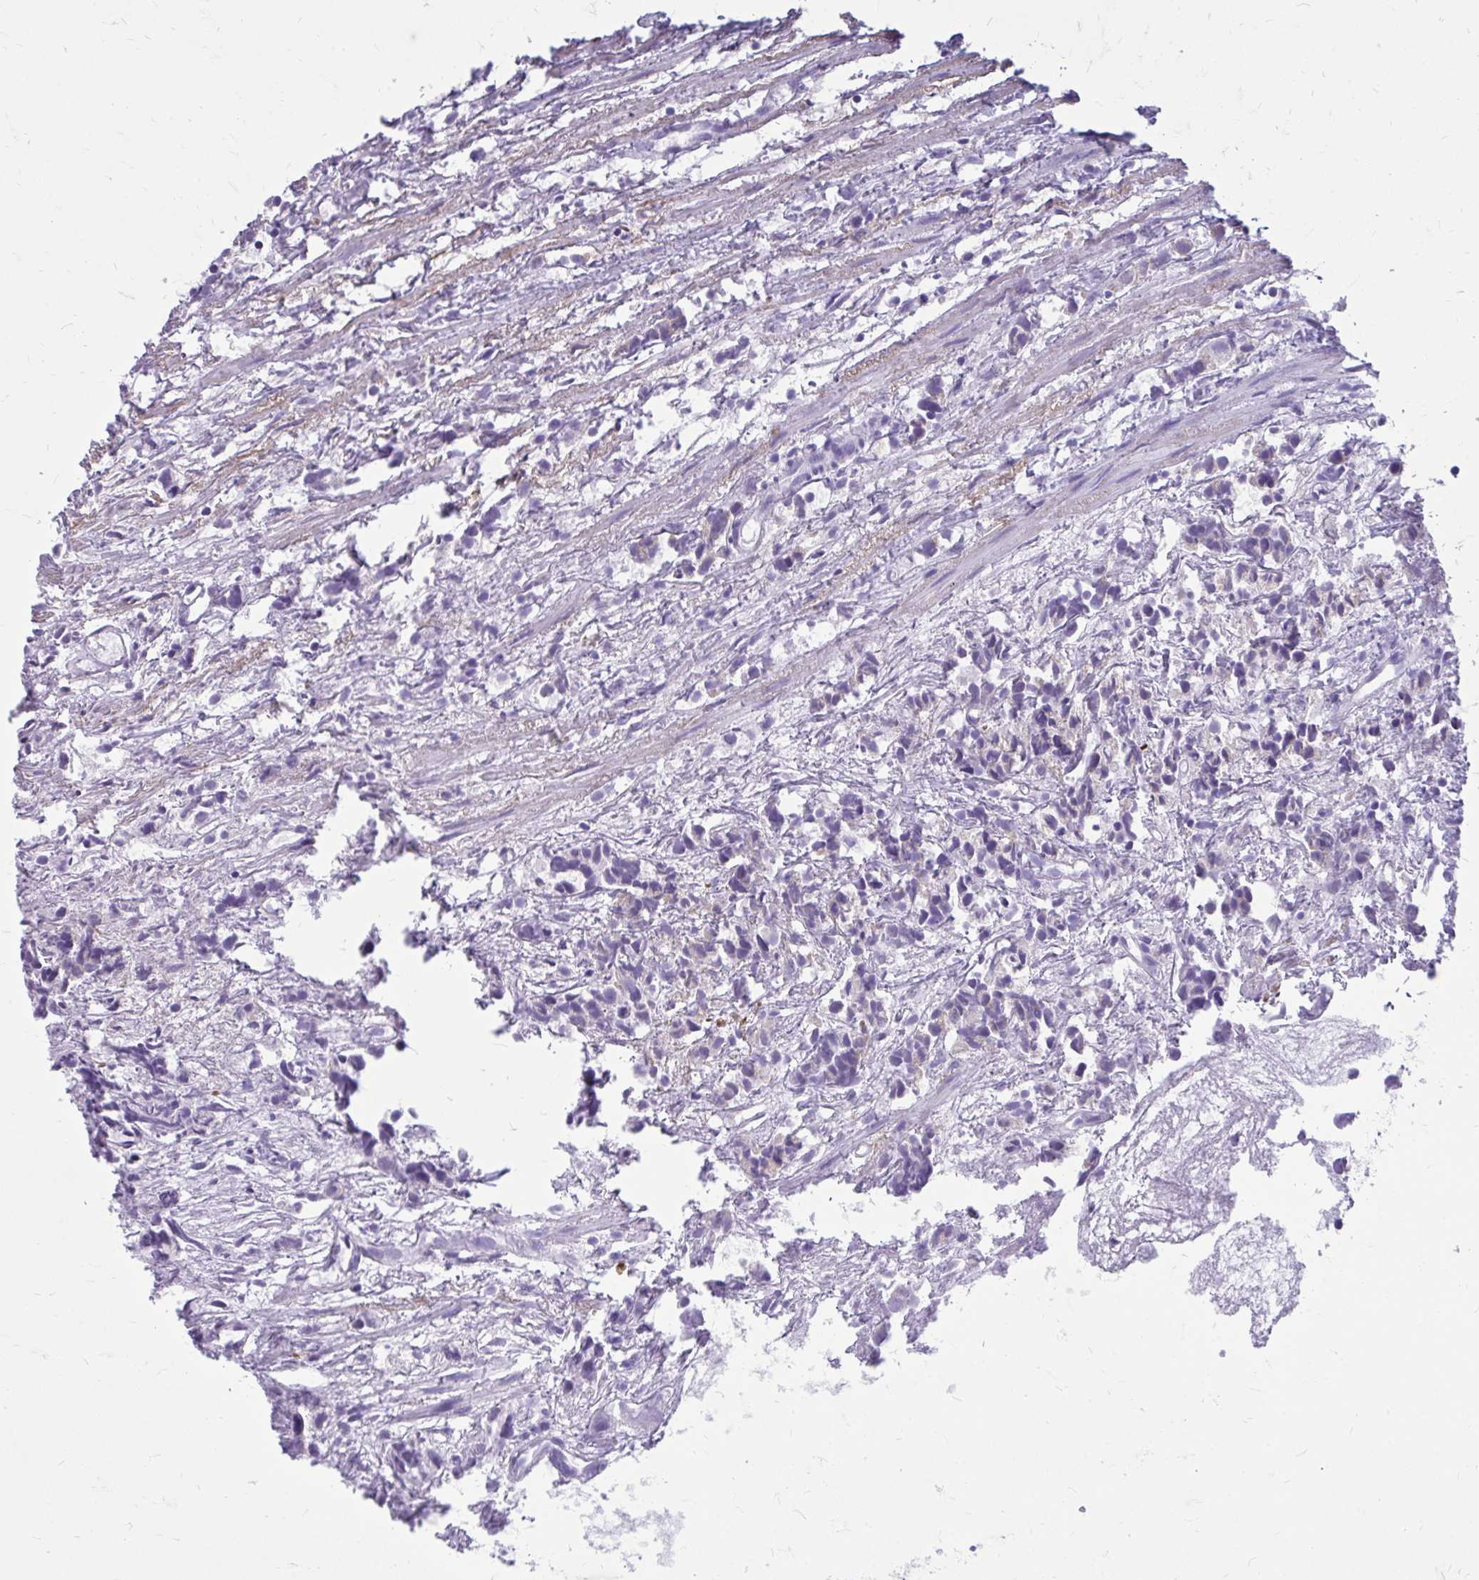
{"staining": {"intensity": "negative", "quantity": "none", "location": "none"}, "tissue": "prostate cancer", "cell_type": "Tumor cells", "image_type": "cancer", "snomed": [{"axis": "morphology", "description": "Adenocarcinoma, High grade"}, {"axis": "topography", "description": "Prostate"}], "caption": "A high-resolution photomicrograph shows immunohistochemistry staining of prostate high-grade adenocarcinoma, which shows no significant staining in tumor cells.", "gene": "SATL1", "patient": {"sex": "male", "age": 58}}